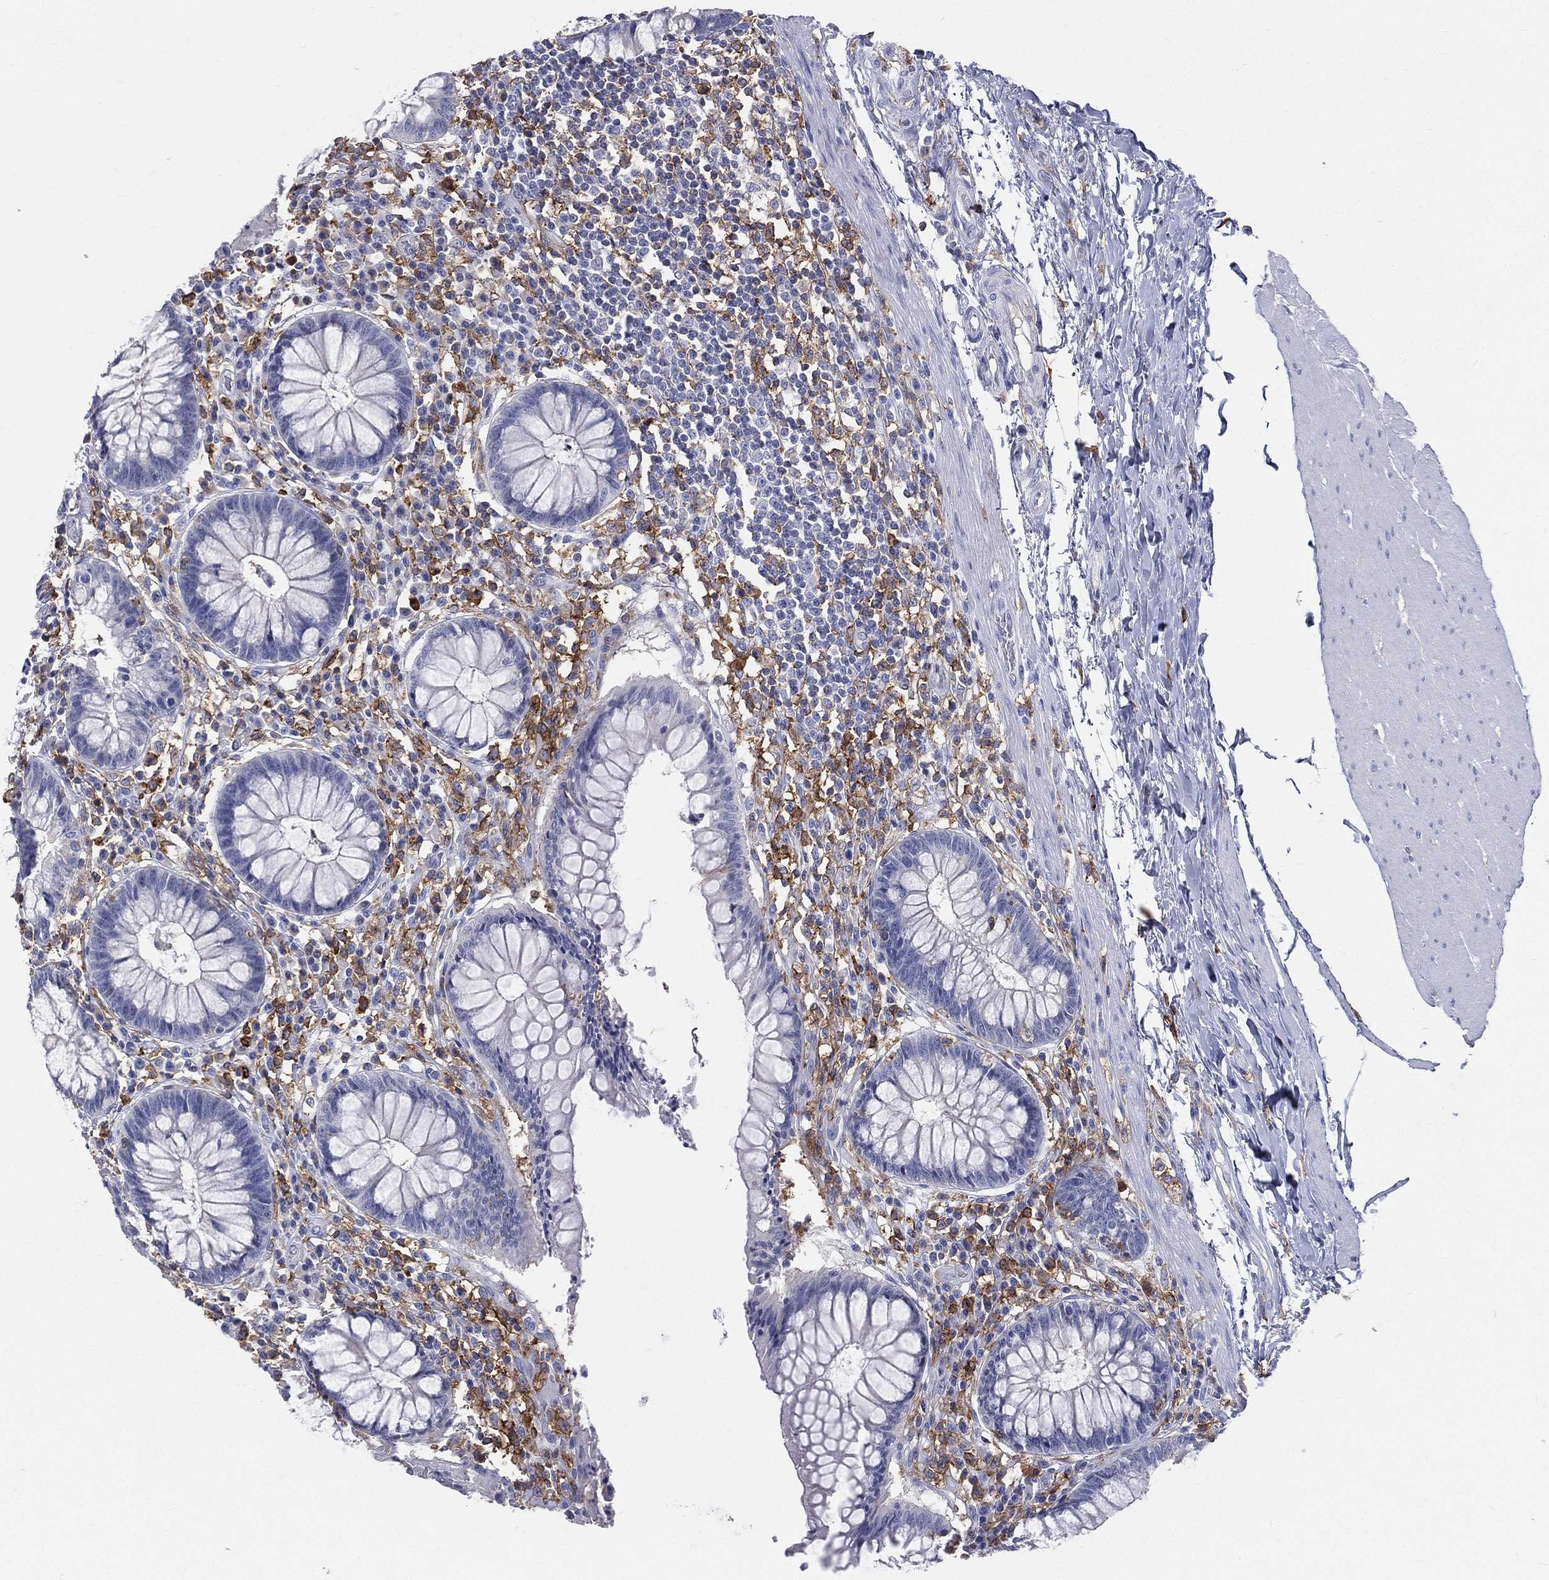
{"staining": {"intensity": "negative", "quantity": "none", "location": "none"}, "tissue": "rectum", "cell_type": "Glandular cells", "image_type": "normal", "snomed": [{"axis": "morphology", "description": "Normal tissue, NOS"}, {"axis": "topography", "description": "Rectum"}], "caption": "This micrograph is of normal rectum stained with immunohistochemistry (IHC) to label a protein in brown with the nuclei are counter-stained blue. There is no positivity in glandular cells. (Immunohistochemistry, brightfield microscopy, high magnification).", "gene": "CD33", "patient": {"sex": "female", "age": 58}}